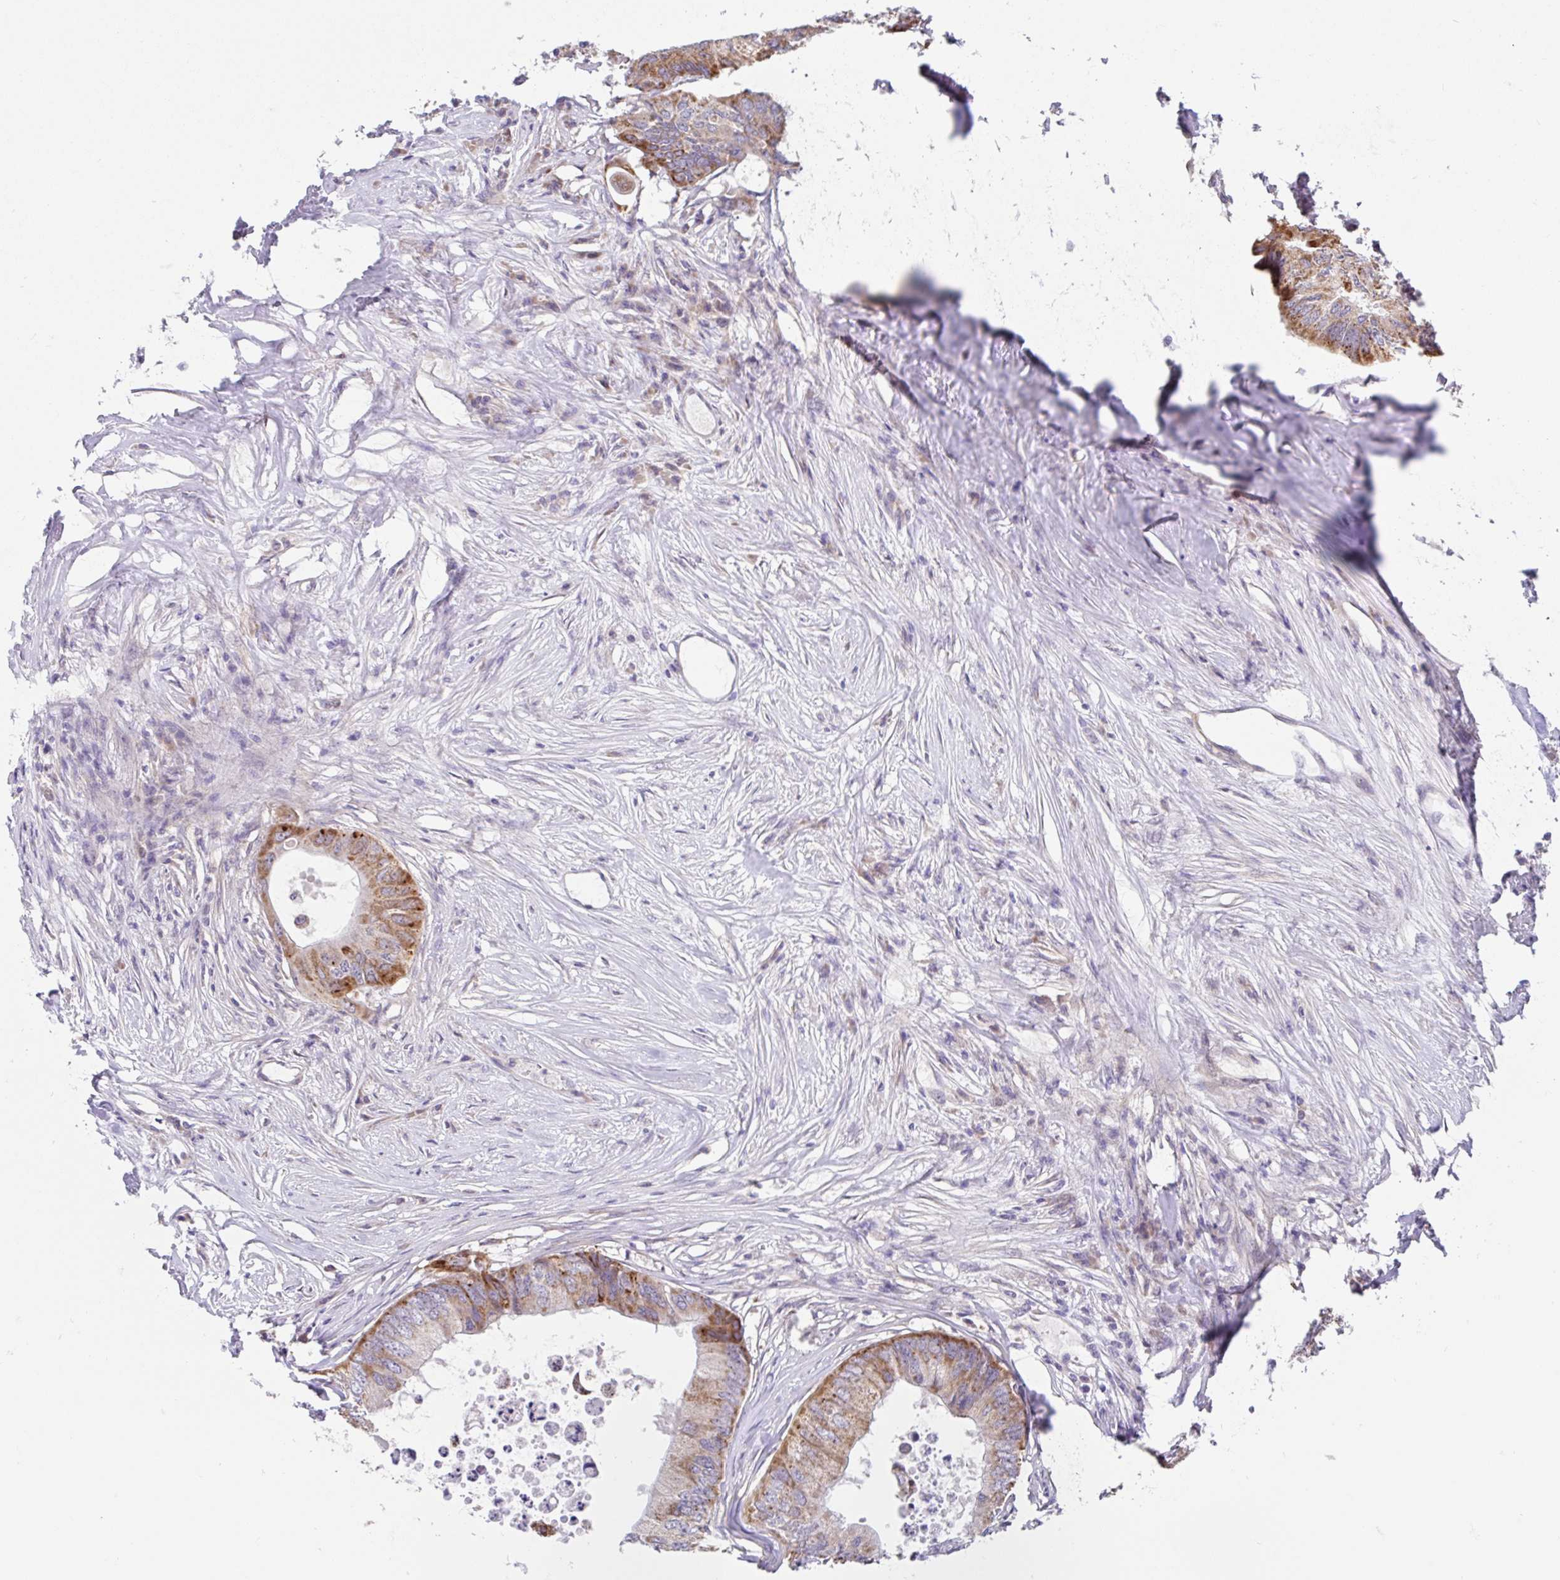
{"staining": {"intensity": "moderate", "quantity": ">75%", "location": "cytoplasmic/membranous"}, "tissue": "colorectal cancer", "cell_type": "Tumor cells", "image_type": "cancer", "snomed": [{"axis": "morphology", "description": "Adenocarcinoma, NOS"}, {"axis": "topography", "description": "Colon"}], "caption": "An image of colorectal adenocarcinoma stained for a protein exhibits moderate cytoplasmic/membranous brown staining in tumor cells.", "gene": "NT5C1B", "patient": {"sex": "male", "age": 71}}